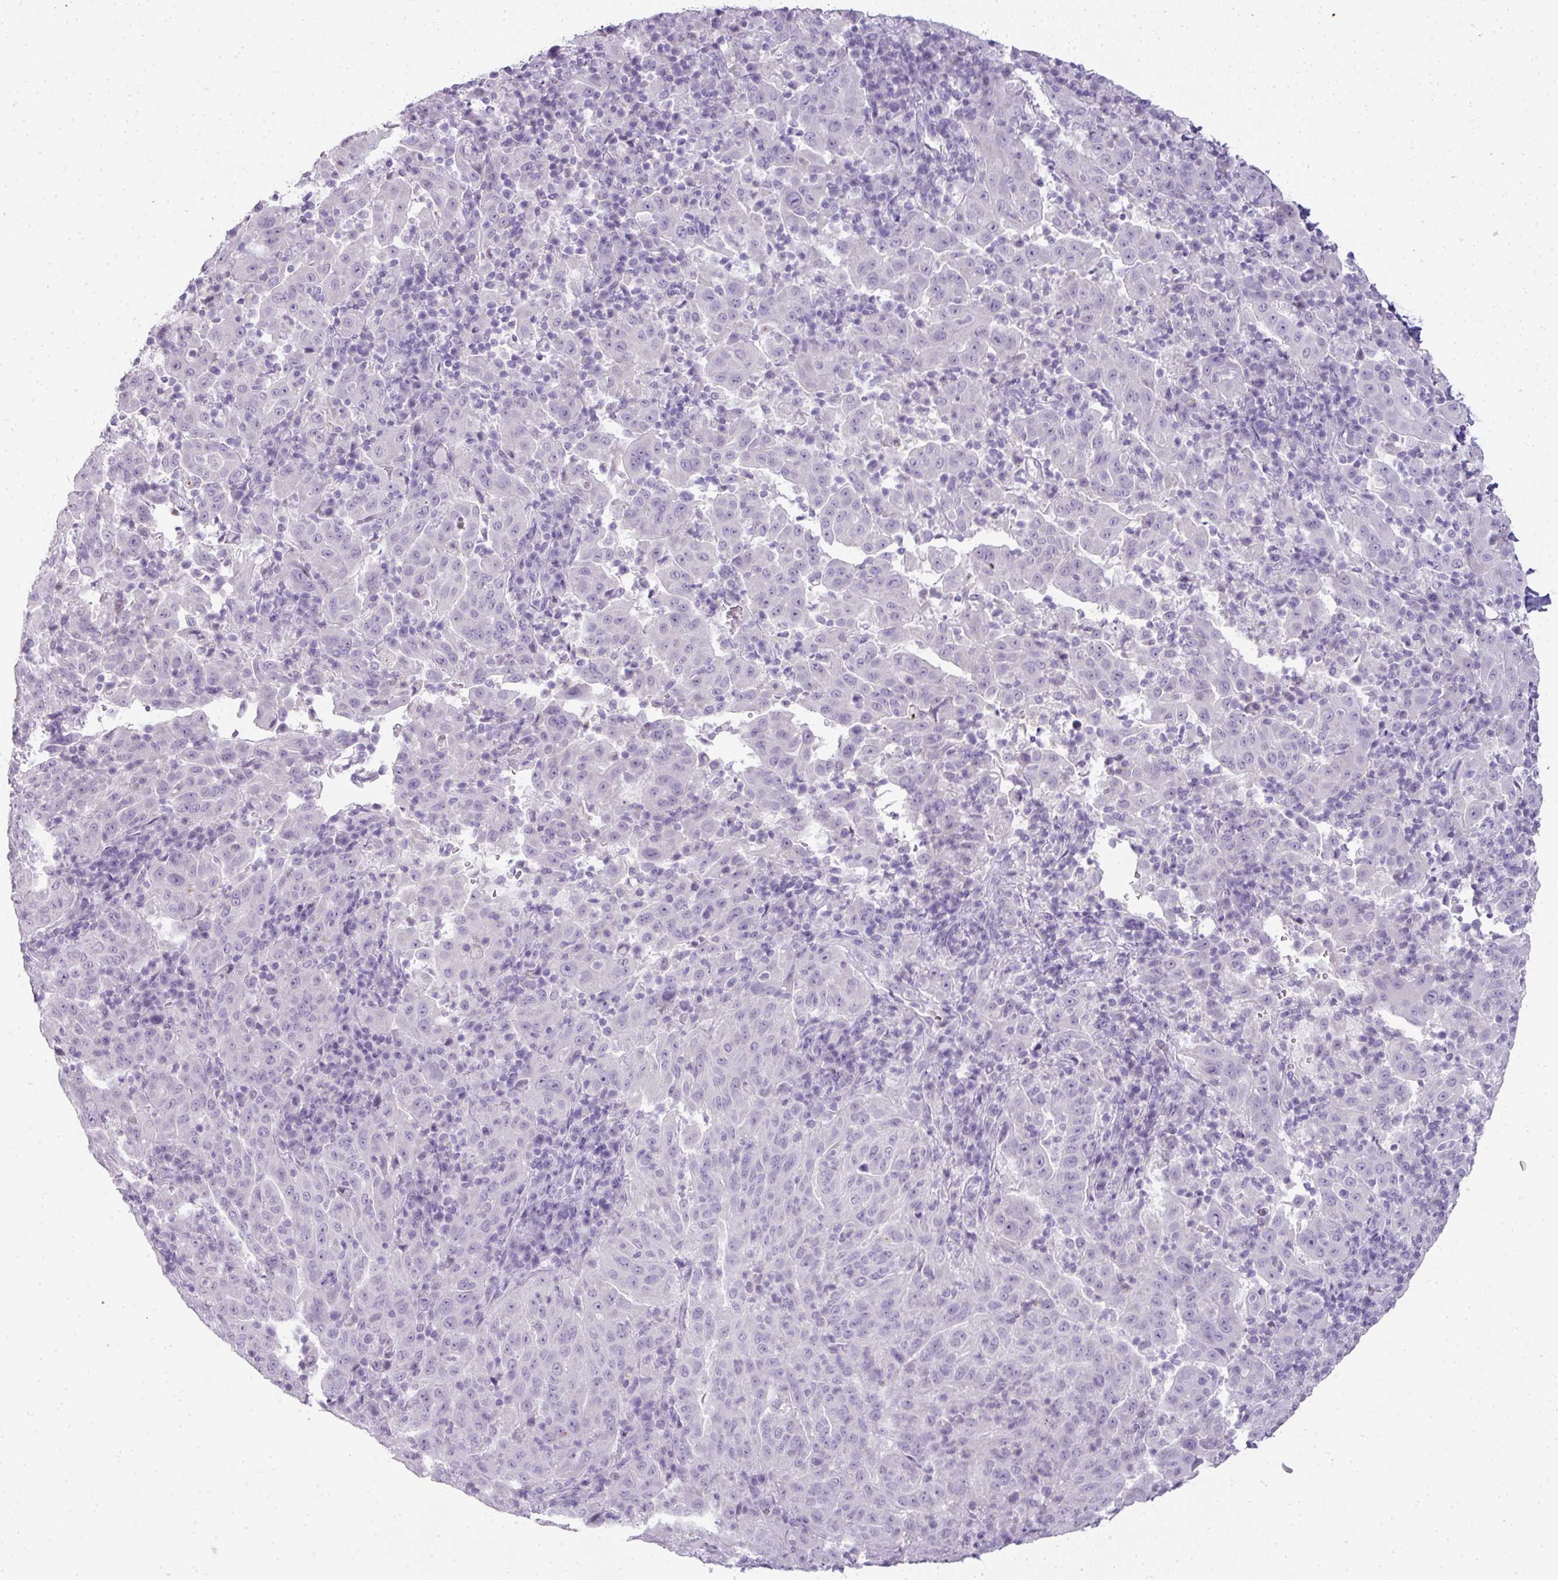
{"staining": {"intensity": "negative", "quantity": "none", "location": "none"}, "tissue": "pancreatic cancer", "cell_type": "Tumor cells", "image_type": "cancer", "snomed": [{"axis": "morphology", "description": "Adenocarcinoma, NOS"}, {"axis": "topography", "description": "Pancreas"}], "caption": "Immunohistochemical staining of human pancreatic cancer (adenocarcinoma) demonstrates no significant positivity in tumor cells.", "gene": "RBMY1F", "patient": {"sex": "male", "age": 63}}